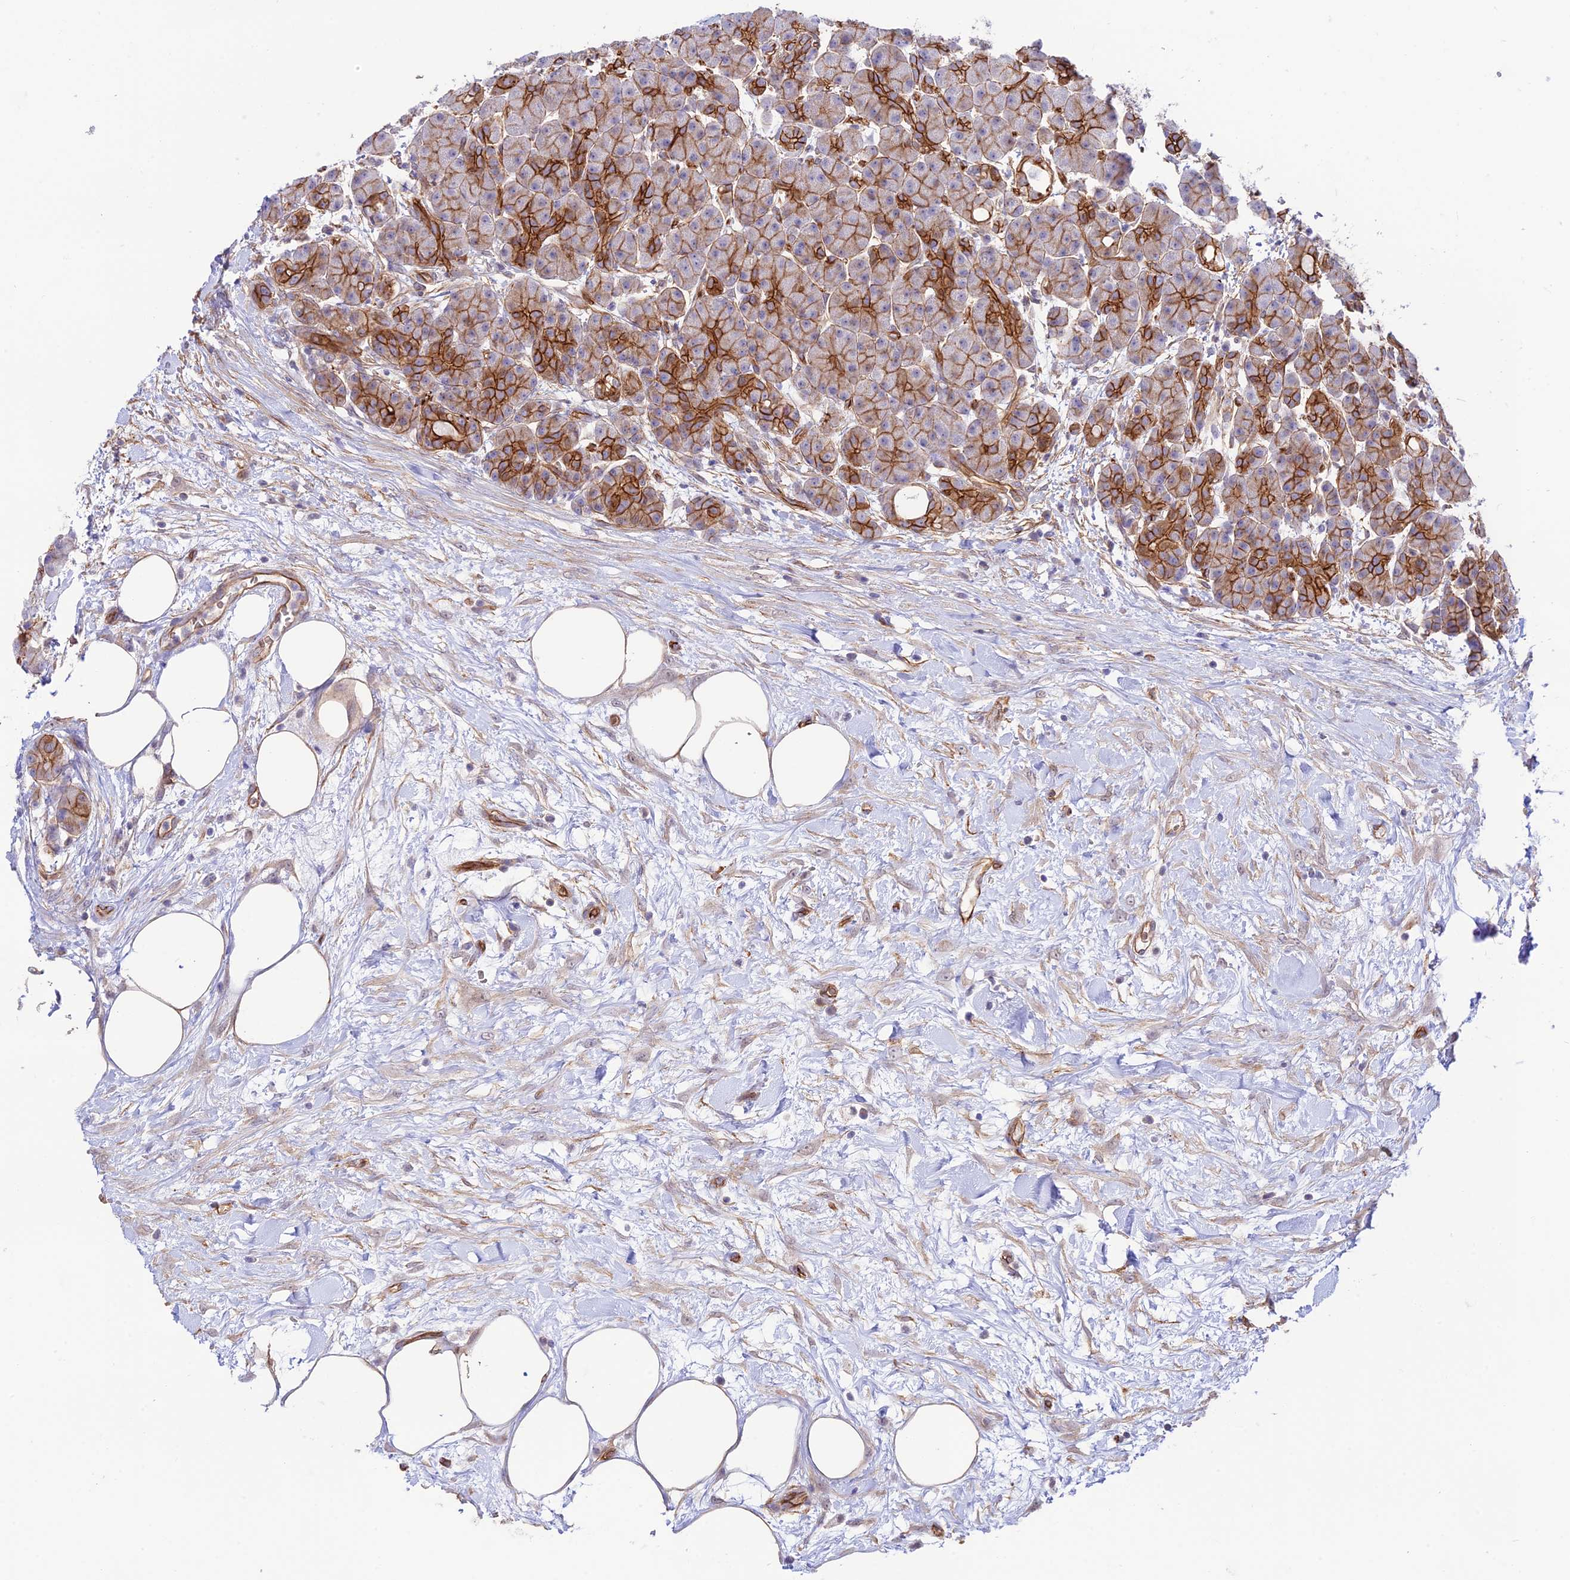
{"staining": {"intensity": "strong", "quantity": ">75%", "location": "cytoplasmic/membranous"}, "tissue": "pancreas", "cell_type": "Exocrine glandular cells", "image_type": "normal", "snomed": [{"axis": "morphology", "description": "Normal tissue, NOS"}, {"axis": "topography", "description": "Pancreas"}], "caption": "A micrograph of pancreas stained for a protein demonstrates strong cytoplasmic/membranous brown staining in exocrine glandular cells. Nuclei are stained in blue.", "gene": "YPEL5", "patient": {"sex": "male", "age": 63}}